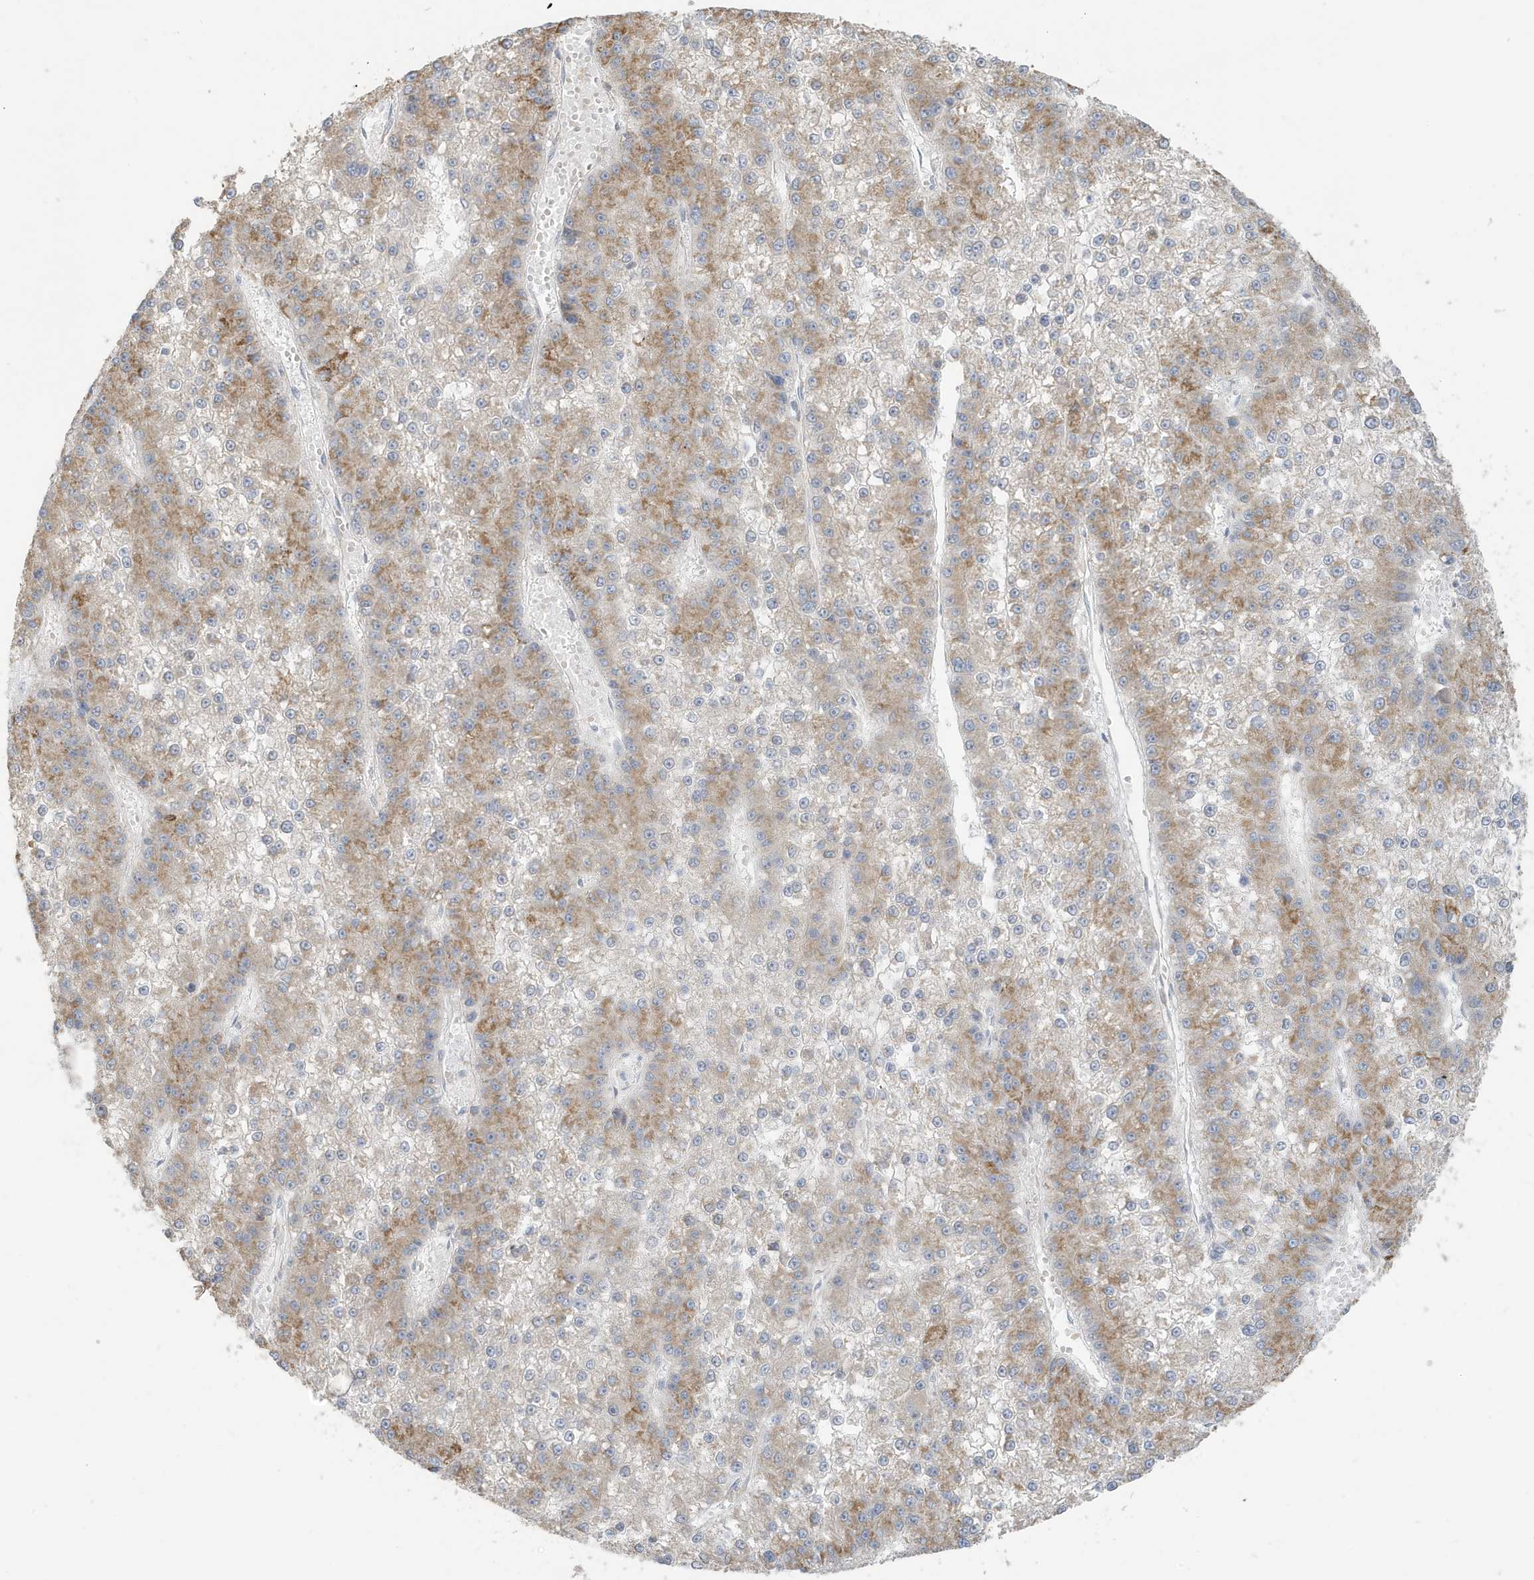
{"staining": {"intensity": "moderate", "quantity": "25%-75%", "location": "cytoplasmic/membranous"}, "tissue": "liver cancer", "cell_type": "Tumor cells", "image_type": "cancer", "snomed": [{"axis": "morphology", "description": "Carcinoma, Hepatocellular, NOS"}, {"axis": "topography", "description": "Liver"}], "caption": "About 25%-75% of tumor cells in human hepatocellular carcinoma (liver) show moderate cytoplasmic/membranous protein expression as visualized by brown immunohistochemical staining.", "gene": "ATP13A5", "patient": {"sex": "female", "age": 73}}